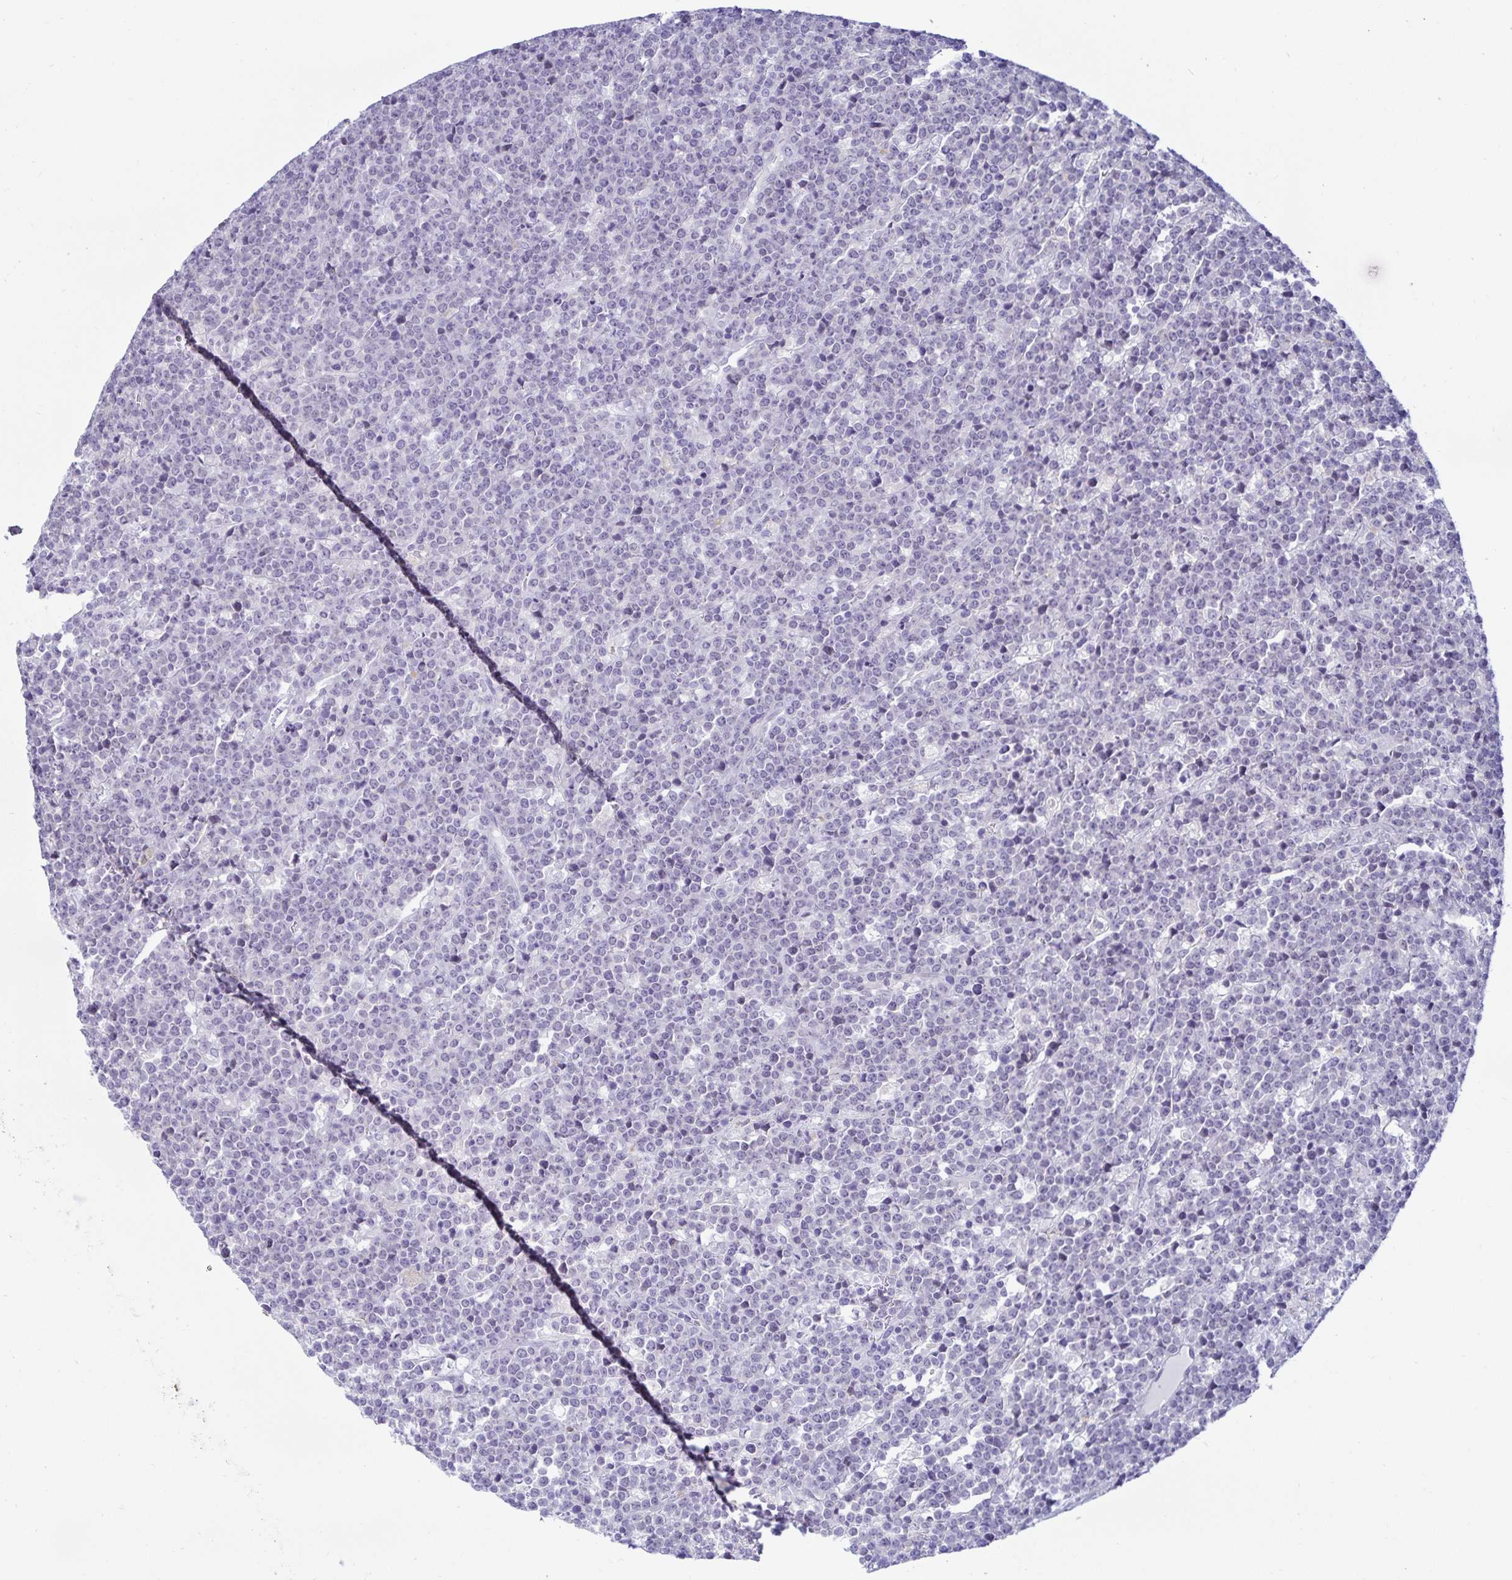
{"staining": {"intensity": "negative", "quantity": "none", "location": "none"}, "tissue": "lymphoma", "cell_type": "Tumor cells", "image_type": "cancer", "snomed": [{"axis": "morphology", "description": "Malignant lymphoma, non-Hodgkin's type, High grade"}, {"axis": "topography", "description": "Ovary"}], "caption": "Lymphoma stained for a protein using immunohistochemistry demonstrates no staining tumor cells.", "gene": "MON2", "patient": {"sex": "female", "age": 56}}